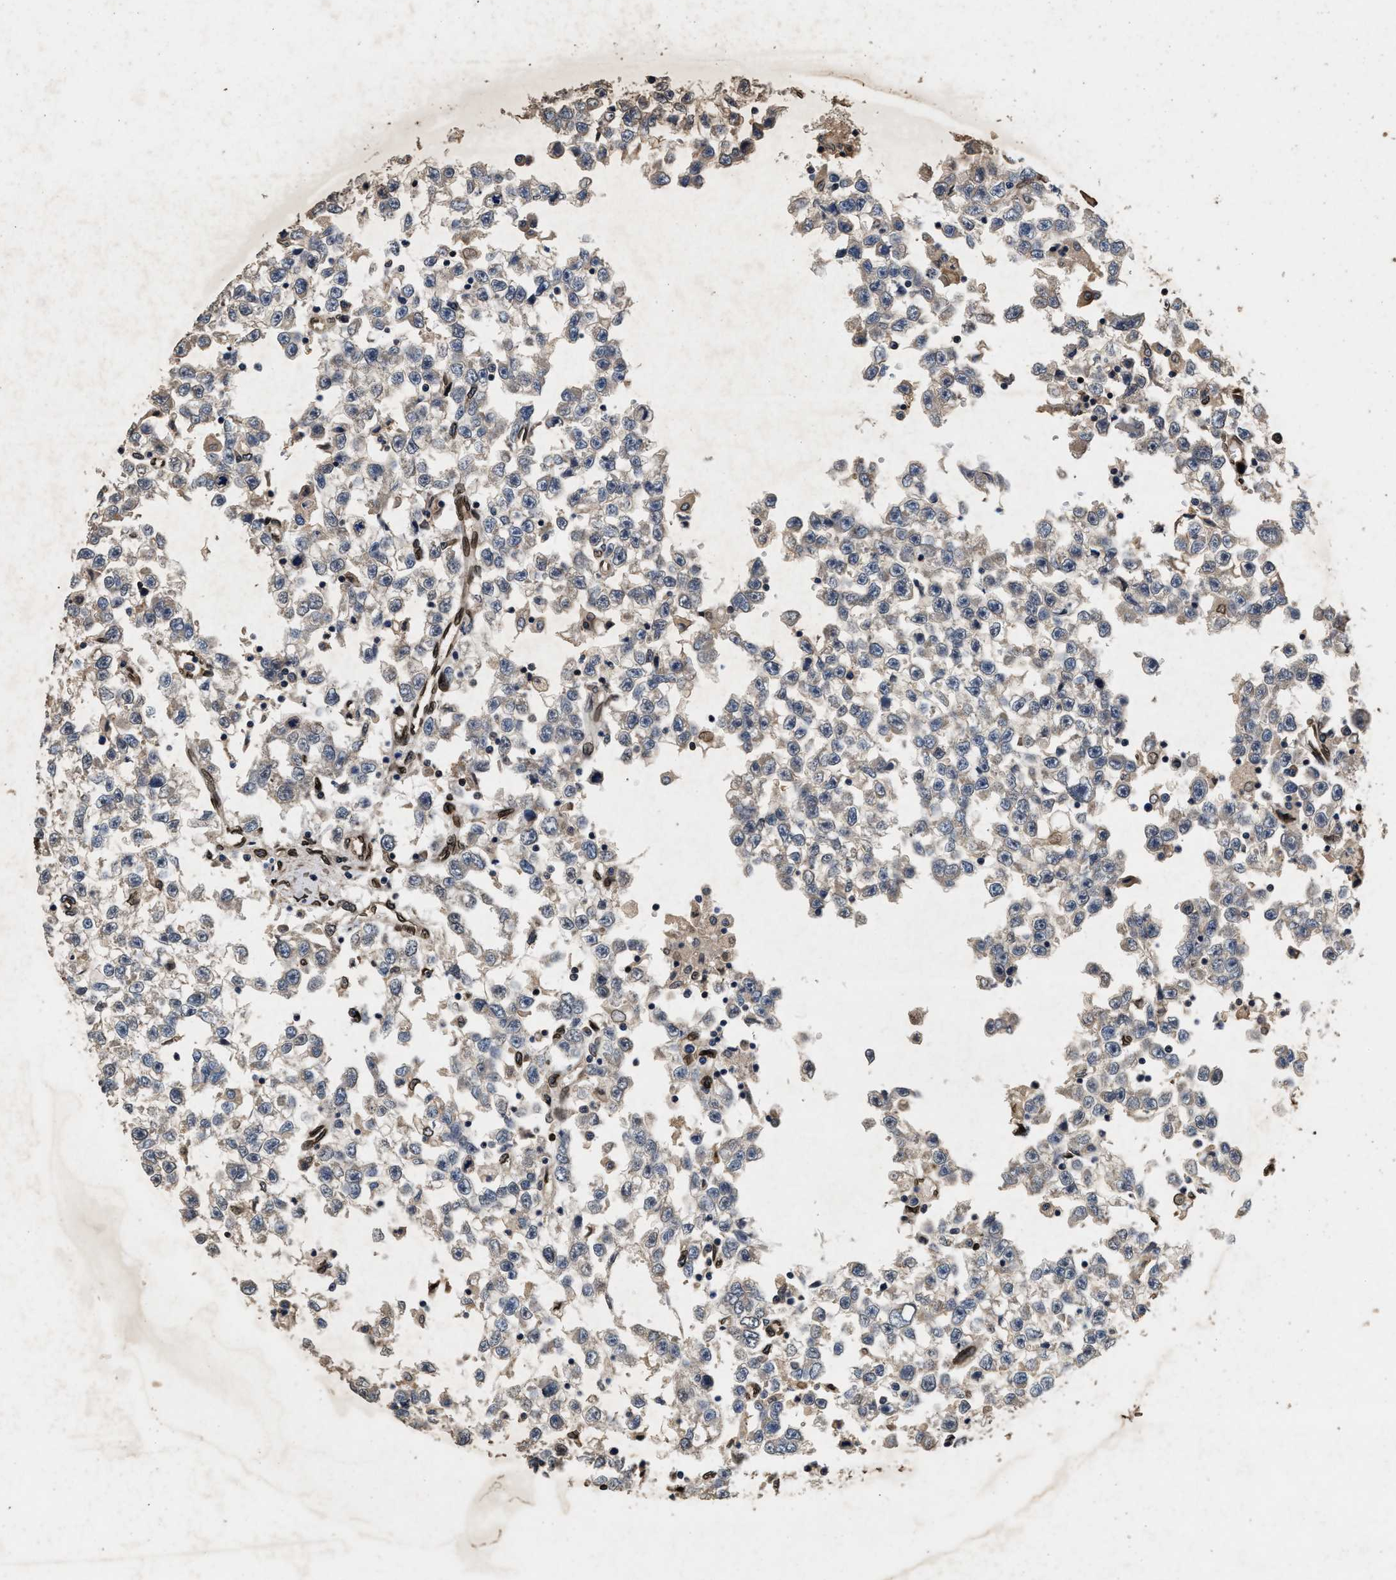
{"staining": {"intensity": "weak", "quantity": "25%-75%", "location": "cytoplasmic/membranous"}, "tissue": "testis cancer", "cell_type": "Tumor cells", "image_type": "cancer", "snomed": [{"axis": "morphology", "description": "Seminoma, NOS"}, {"axis": "morphology", "description": "Carcinoma, Embryonal, NOS"}, {"axis": "topography", "description": "Testis"}], "caption": "Seminoma (testis) was stained to show a protein in brown. There is low levels of weak cytoplasmic/membranous staining in about 25%-75% of tumor cells.", "gene": "ACCS", "patient": {"sex": "male", "age": 51}}